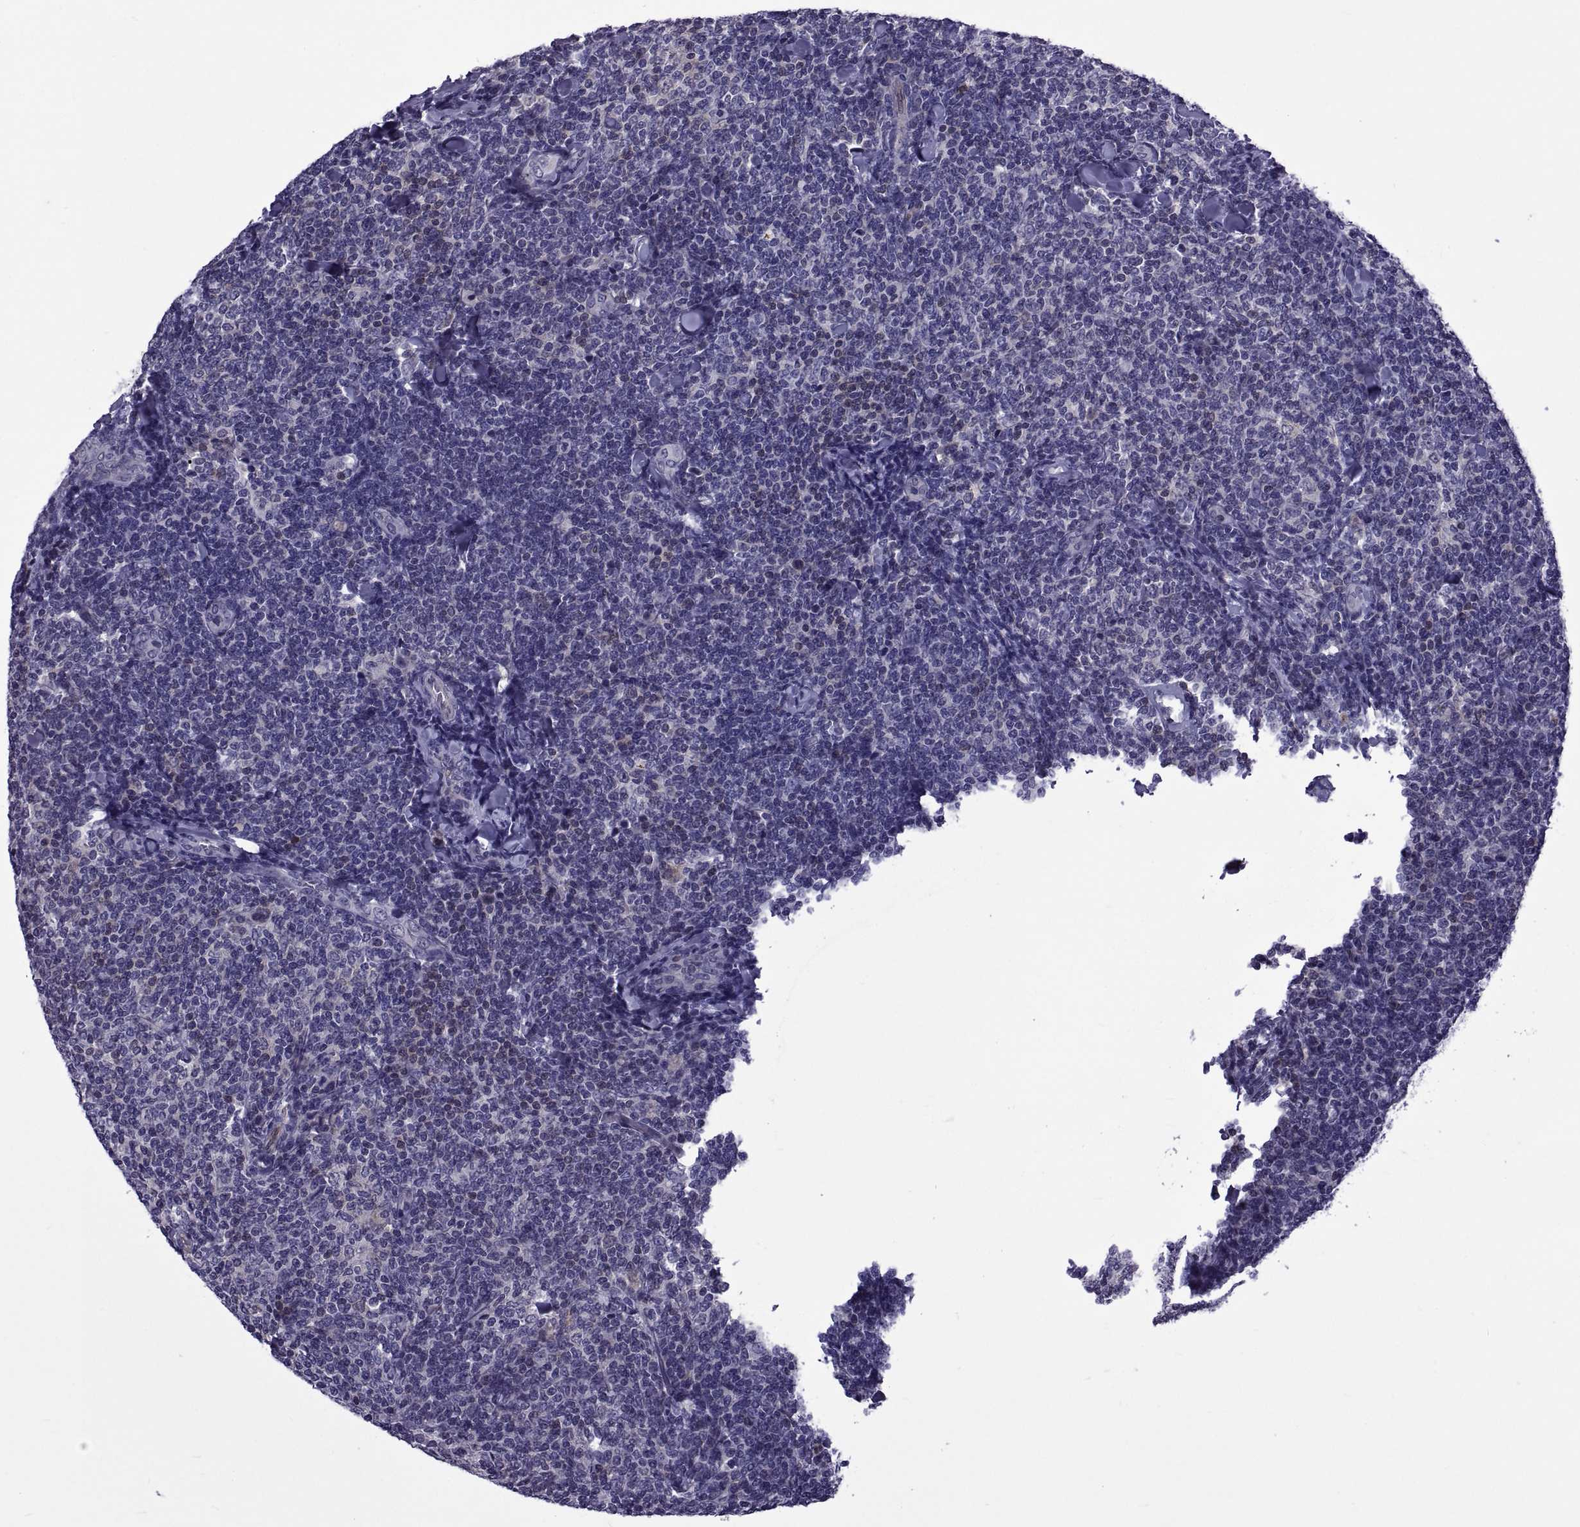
{"staining": {"intensity": "negative", "quantity": "none", "location": "none"}, "tissue": "lymphoma", "cell_type": "Tumor cells", "image_type": "cancer", "snomed": [{"axis": "morphology", "description": "Malignant lymphoma, non-Hodgkin's type, Low grade"}, {"axis": "topography", "description": "Lymph node"}], "caption": "This is an IHC histopathology image of low-grade malignant lymphoma, non-Hodgkin's type. There is no expression in tumor cells.", "gene": "LCN9", "patient": {"sex": "female", "age": 56}}